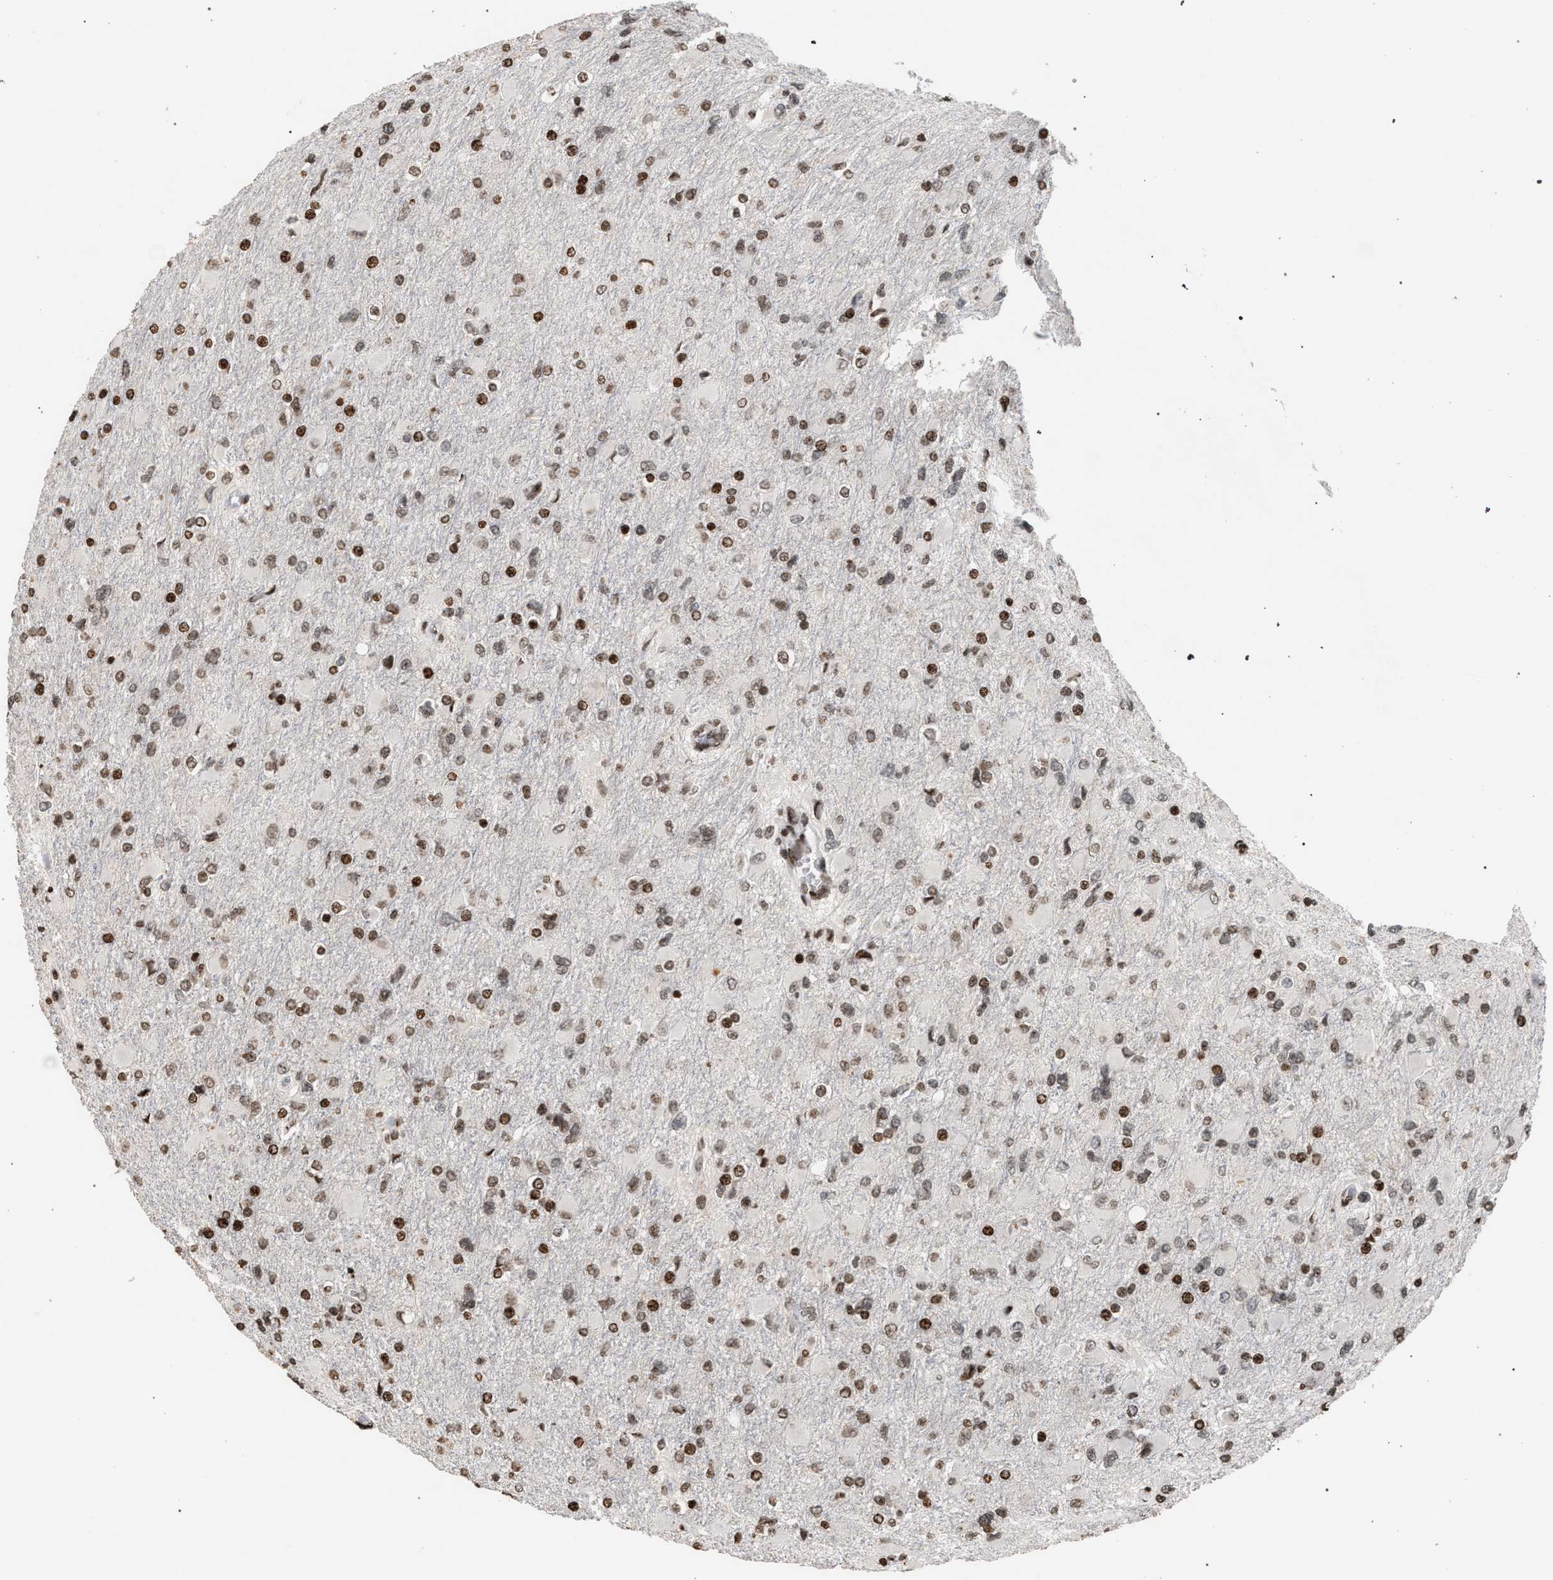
{"staining": {"intensity": "moderate", "quantity": ">75%", "location": "nuclear"}, "tissue": "glioma", "cell_type": "Tumor cells", "image_type": "cancer", "snomed": [{"axis": "morphology", "description": "Glioma, malignant, High grade"}, {"axis": "topography", "description": "Cerebral cortex"}], "caption": "High-power microscopy captured an immunohistochemistry micrograph of glioma, revealing moderate nuclear staining in approximately >75% of tumor cells.", "gene": "FOXD3", "patient": {"sex": "female", "age": 36}}